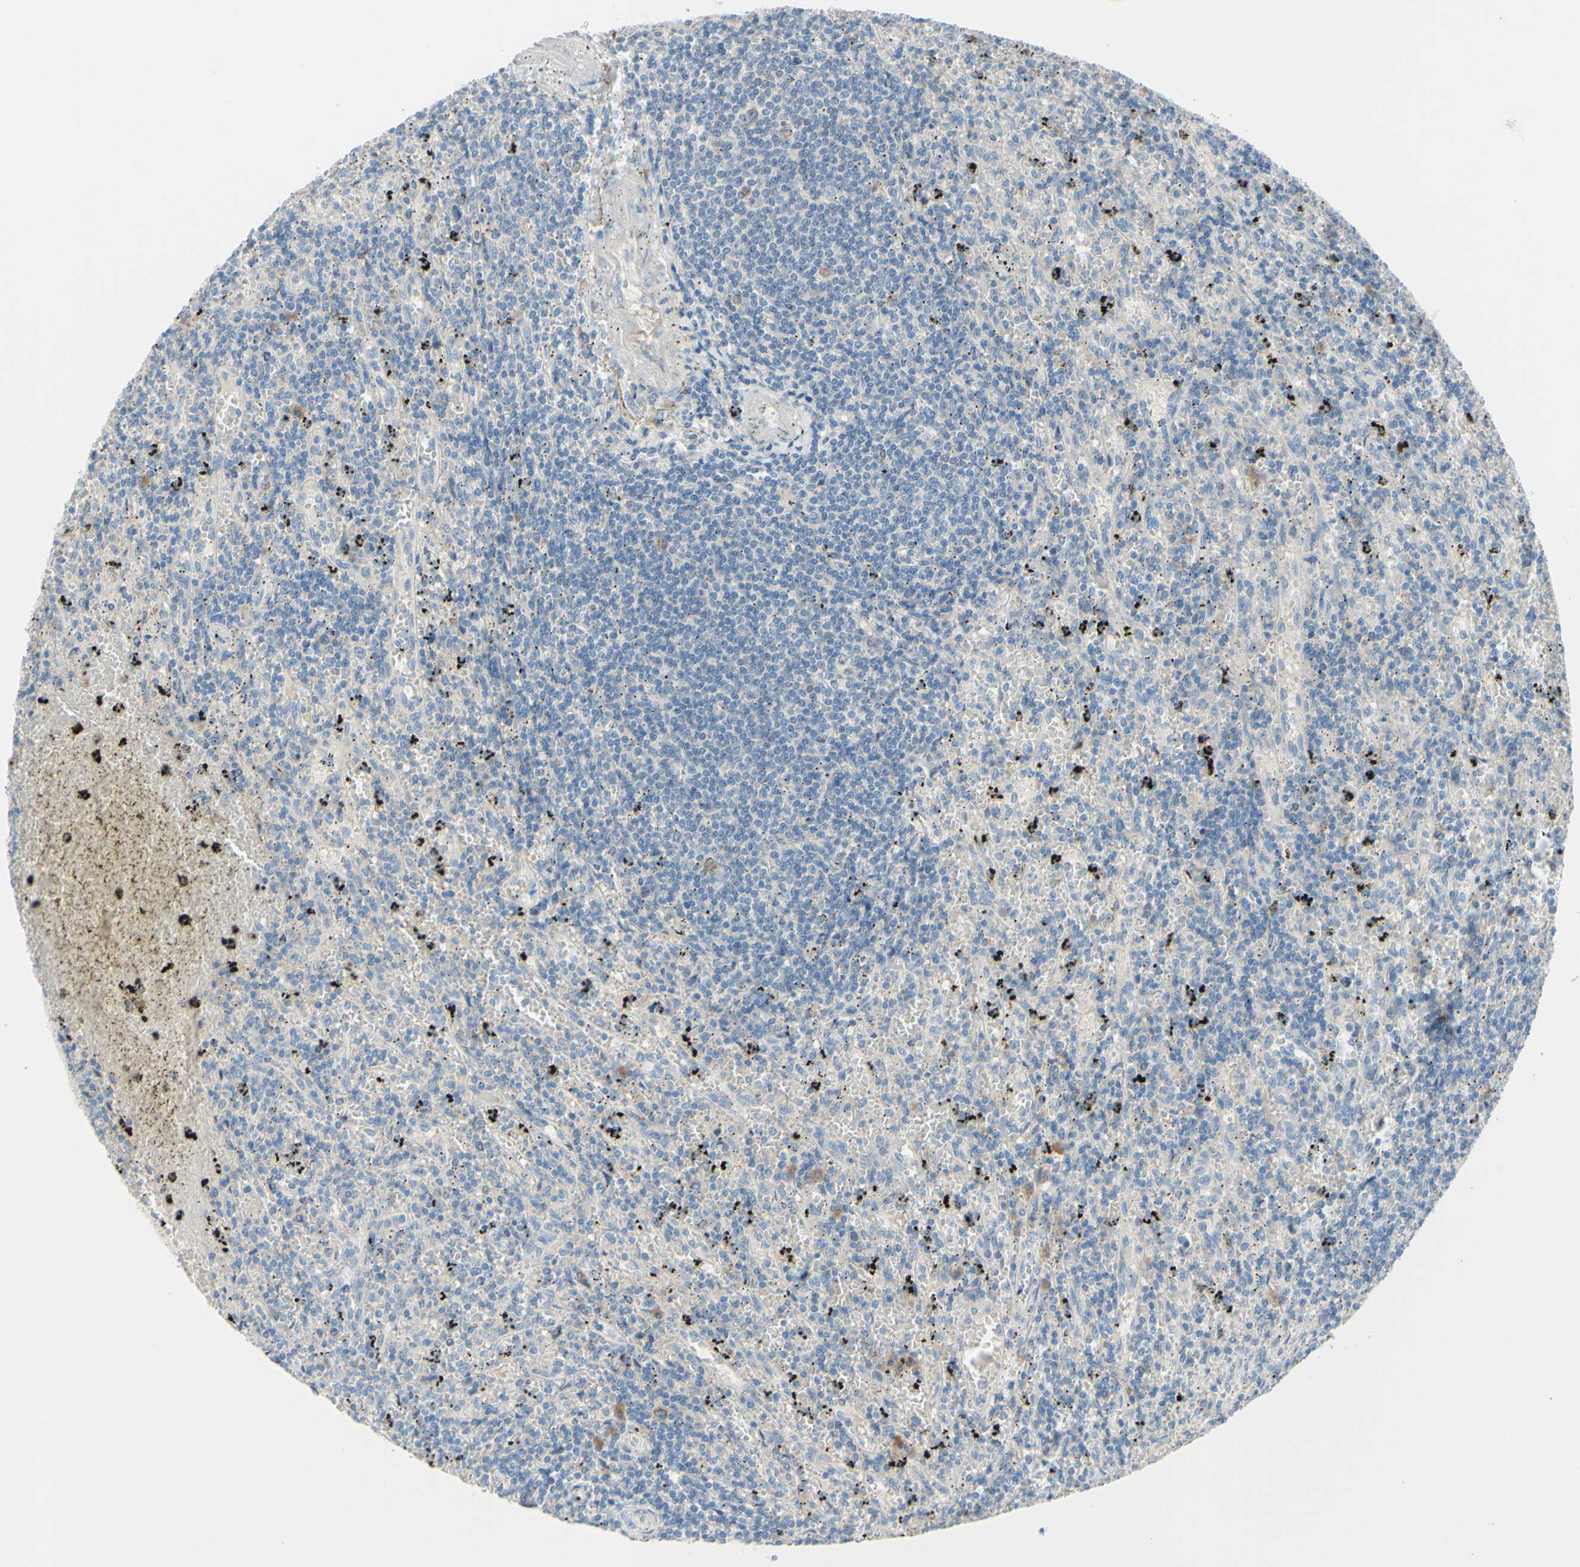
{"staining": {"intensity": "negative", "quantity": "none", "location": "none"}, "tissue": "lymphoma", "cell_type": "Tumor cells", "image_type": "cancer", "snomed": [{"axis": "morphology", "description": "Malignant lymphoma, non-Hodgkin's type, Low grade"}, {"axis": "topography", "description": "Spleen"}], "caption": "DAB immunohistochemical staining of malignant lymphoma, non-Hodgkin's type (low-grade) exhibits no significant positivity in tumor cells.", "gene": "FDFT1", "patient": {"sex": "male", "age": 76}}